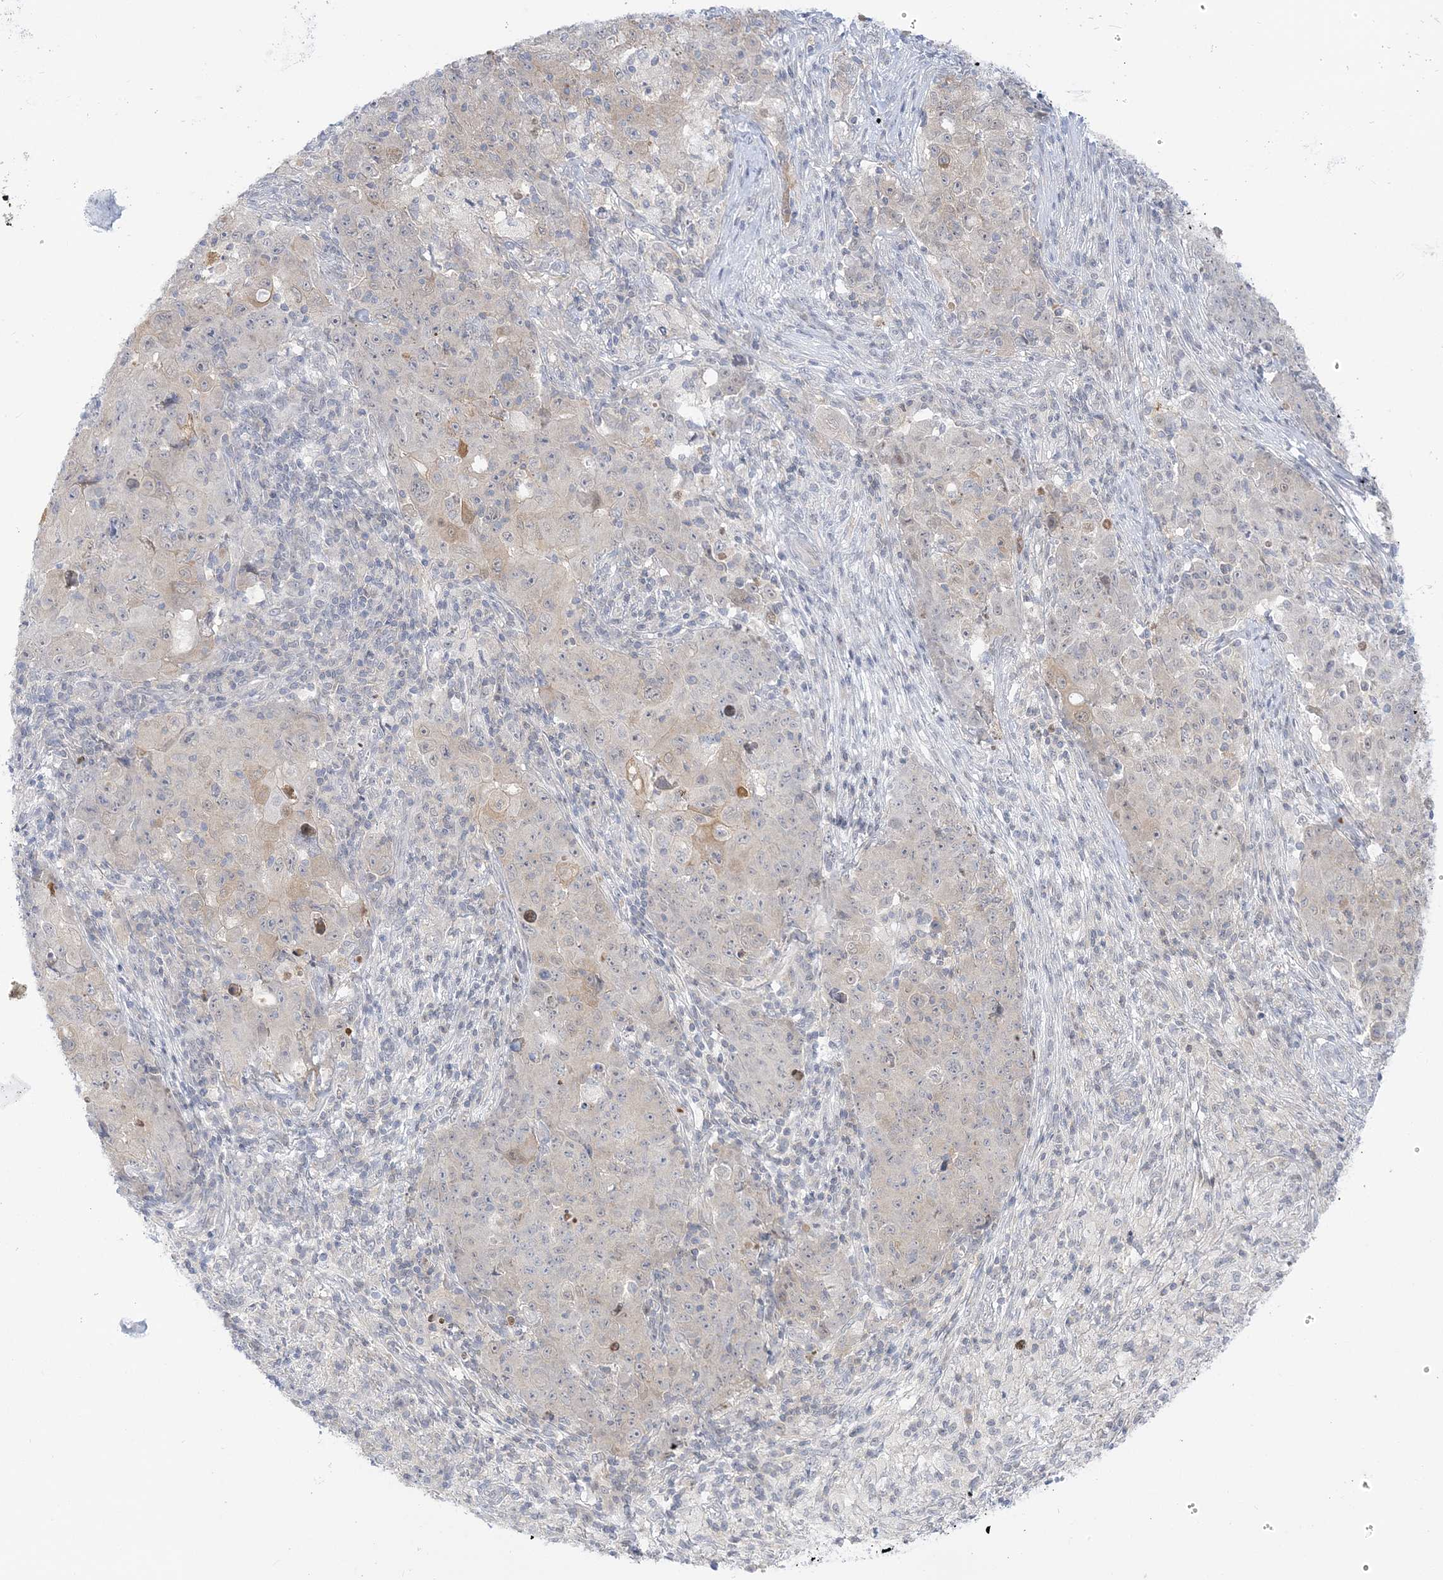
{"staining": {"intensity": "weak", "quantity": "<25%", "location": "cytoplasmic/membranous"}, "tissue": "ovarian cancer", "cell_type": "Tumor cells", "image_type": "cancer", "snomed": [{"axis": "morphology", "description": "Carcinoma, endometroid"}, {"axis": "topography", "description": "Ovary"}], "caption": "DAB (3,3'-diaminobenzidine) immunohistochemical staining of human ovarian endometroid carcinoma exhibits no significant expression in tumor cells.", "gene": "THADA", "patient": {"sex": "female", "age": 42}}